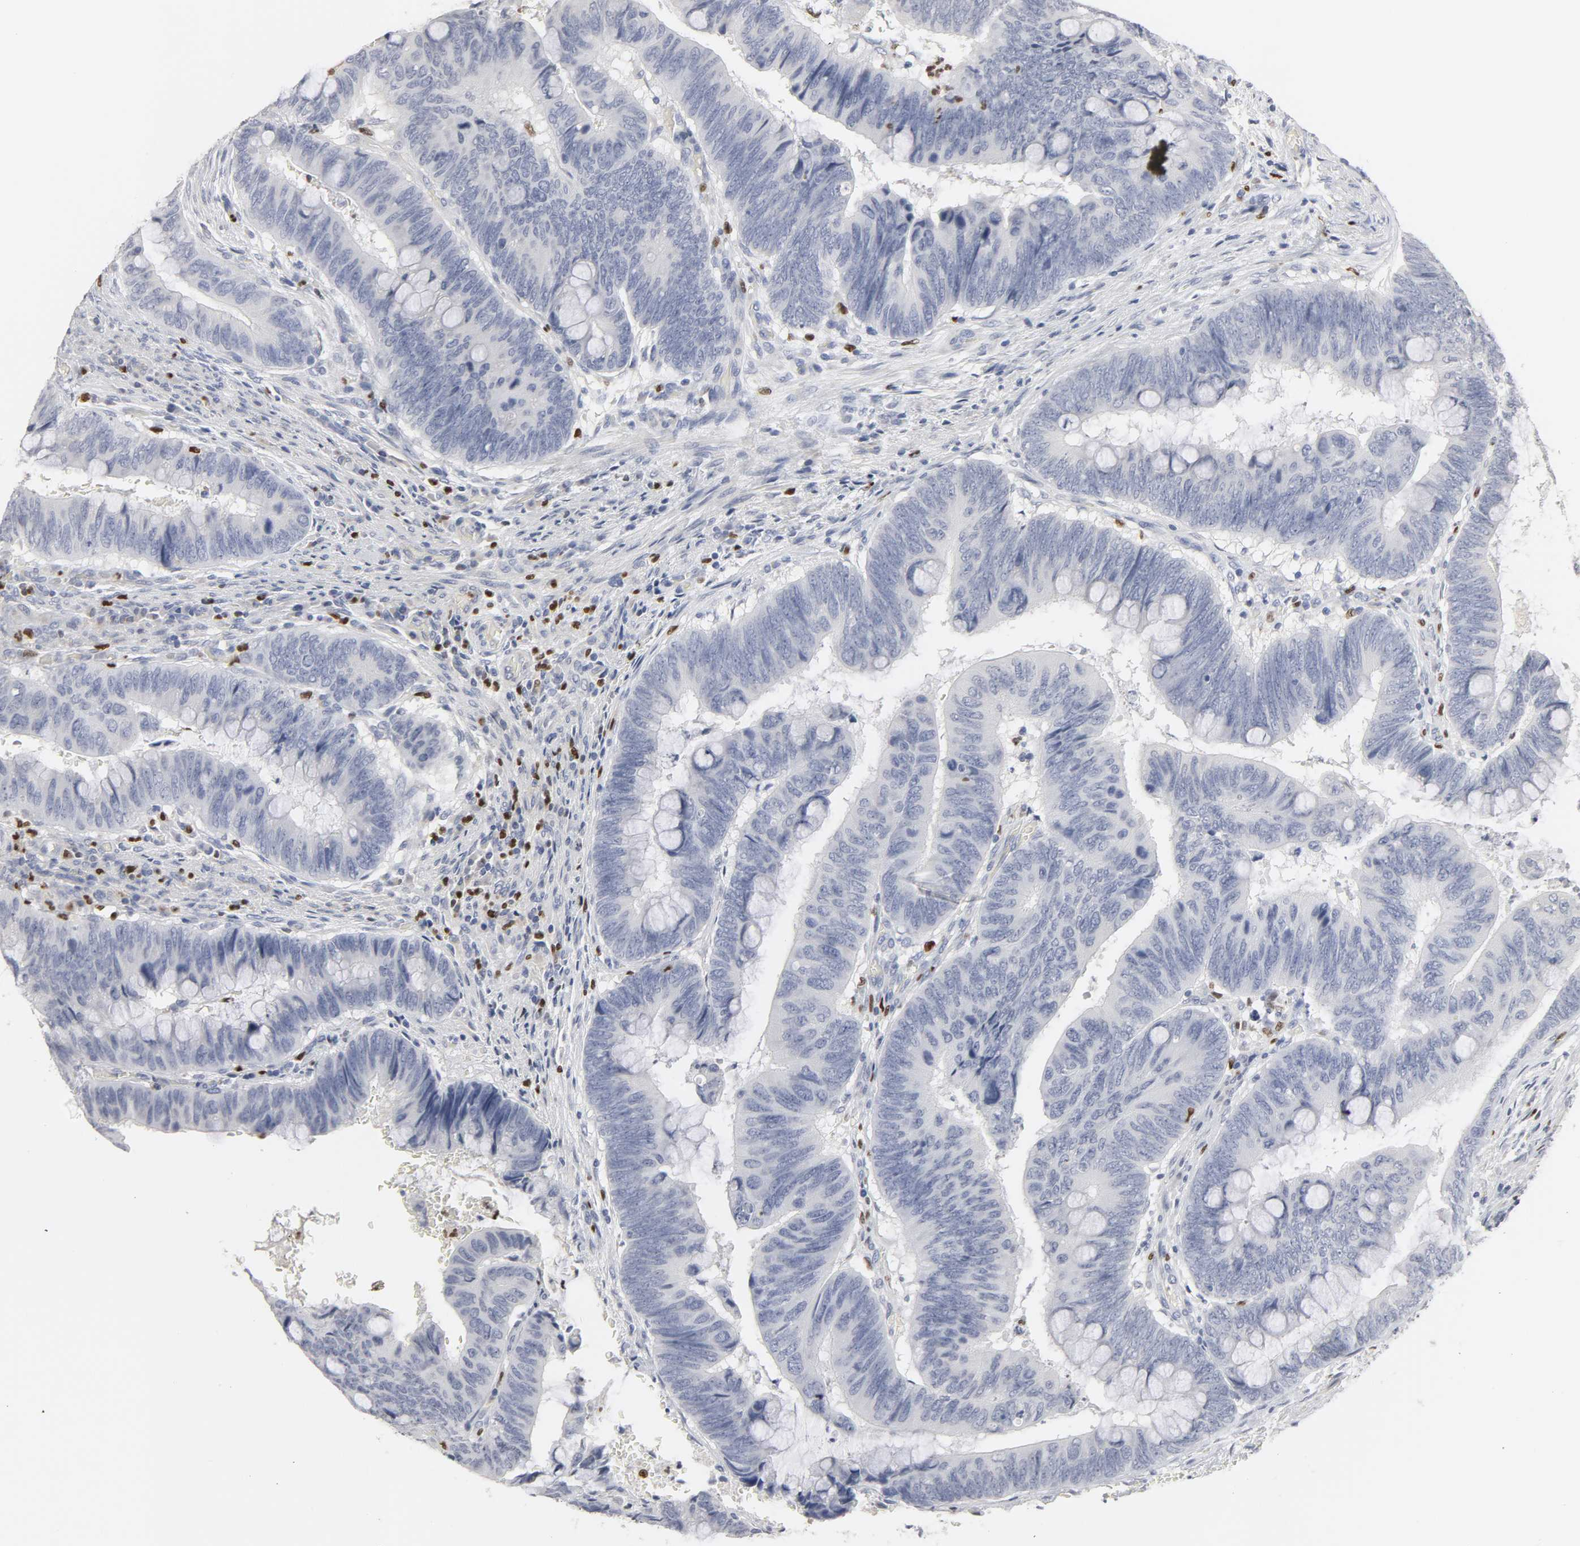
{"staining": {"intensity": "negative", "quantity": "none", "location": "none"}, "tissue": "colorectal cancer", "cell_type": "Tumor cells", "image_type": "cancer", "snomed": [{"axis": "morphology", "description": "Normal tissue, NOS"}, {"axis": "morphology", "description": "Adenocarcinoma, NOS"}, {"axis": "topography", "description": "Rectum"}], "caption": "Immunohistochemistry of human colorectal adenocarcinoma reveals no staining in tumor cells.", "gene": "SPI1", "patient": {"sex": "male", "age": 92}}